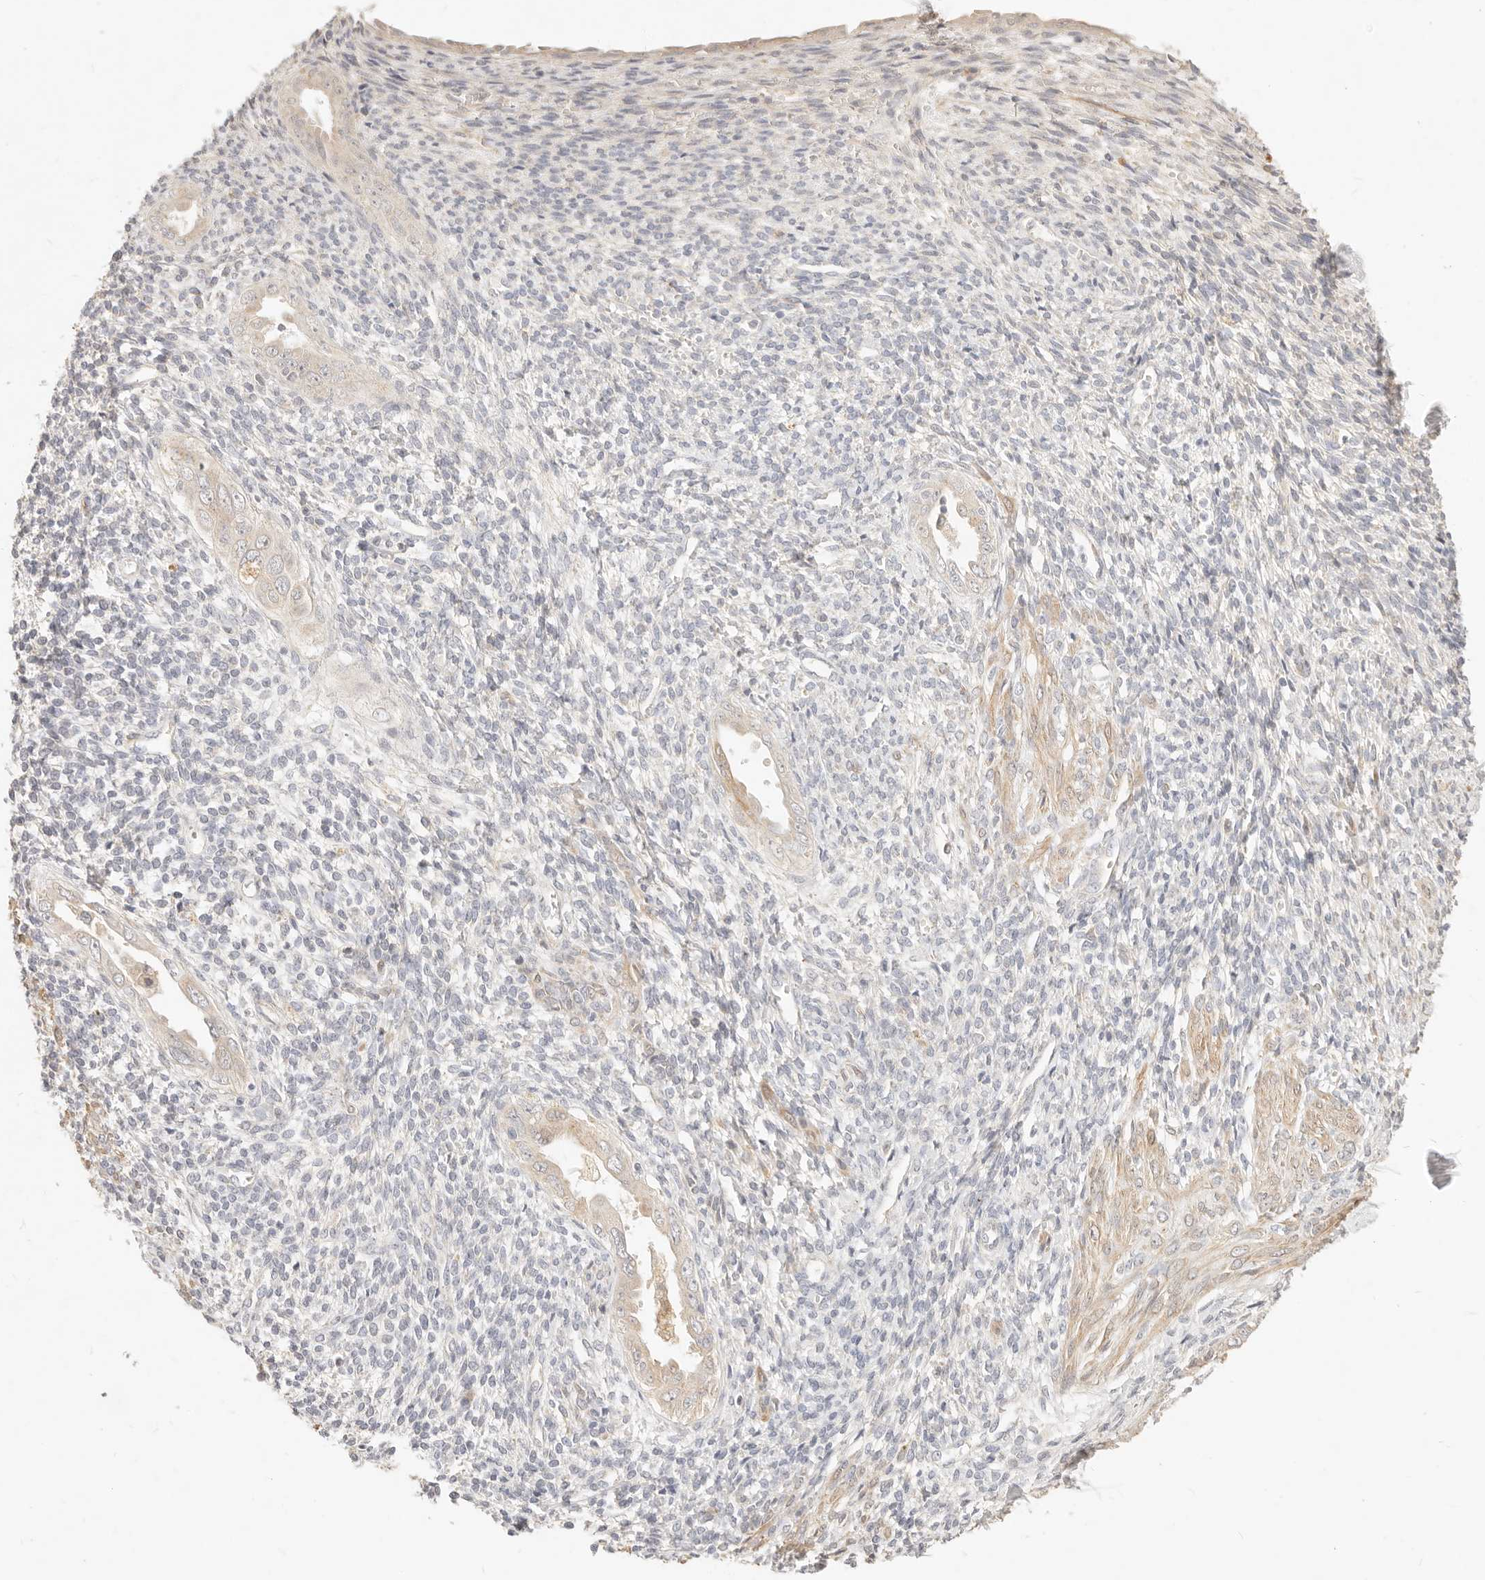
{"staining": {"intensity": "negative", "quantity": "none", "location": "none"}, "tissue": "endometrium", "cell_type": "Cells in endometrial stroma", "image_type": "normal", "snomed": [{"axis": "morphology", "description": "Normal tissue, NOS"}, {"axis": "topography", "description": "Endometrium"}], "caption": "This is a photomicrograph of immunohistochemistry staining of benign endometrium, which shows no positivity in cells in endometrial stroma.", "gene": "RUBCNL", "patient": {"sex": "female", "age": 66}}